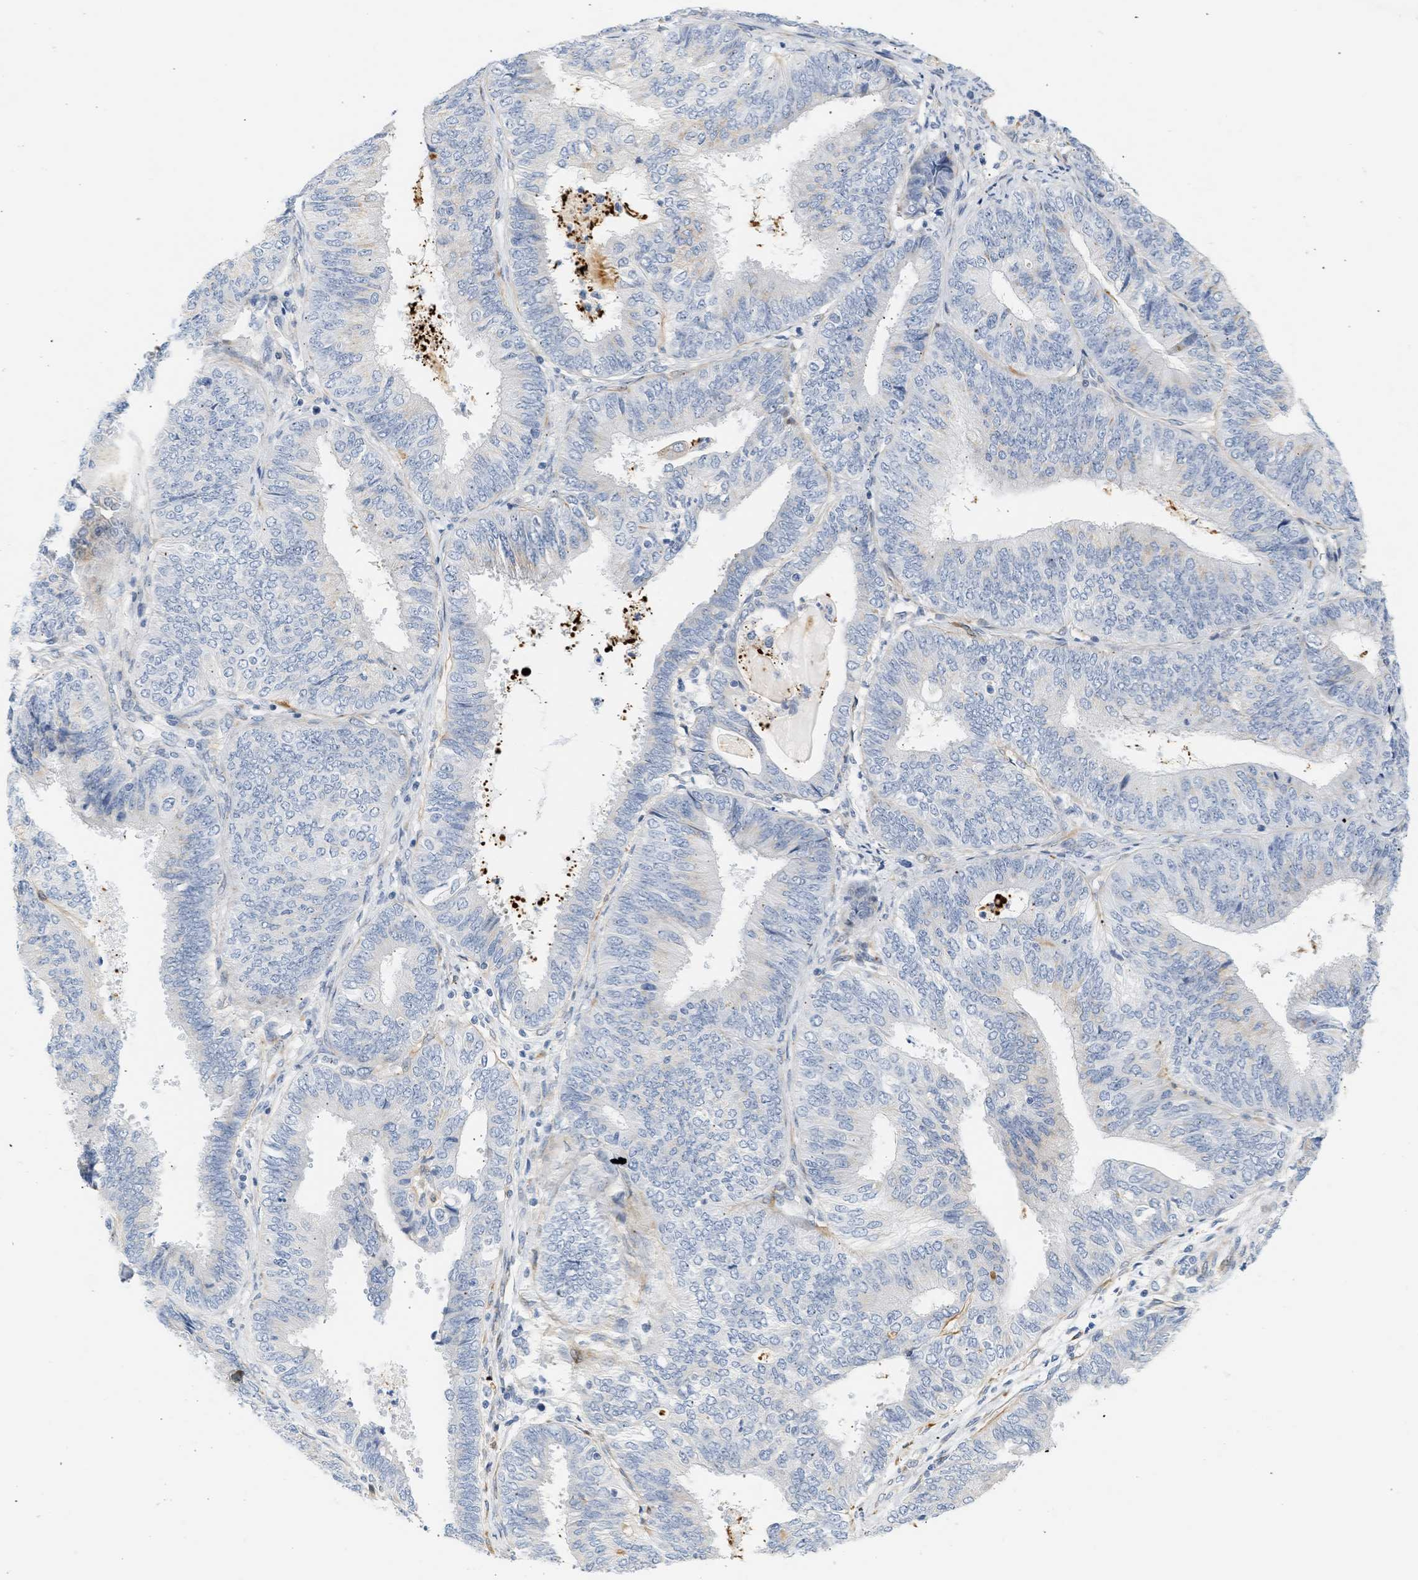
{"staining": {"intensity": "negative", "quantity": "none", "location": "none"}, "tissue": "endometrial cancer", "cell_type": "Tumor cells", "image_type": "cancer", "snomed": [{"axis": "morphology", "description": "Adenocarcinoma, NOS"}, {"axis": "topography", "description": "Endometrium"}], "caption": "Tumor cells show no significant protein expression in endometrial cancer.", "gene": "SLC30A7", "patient": {"sex": "female", "age": 58}}